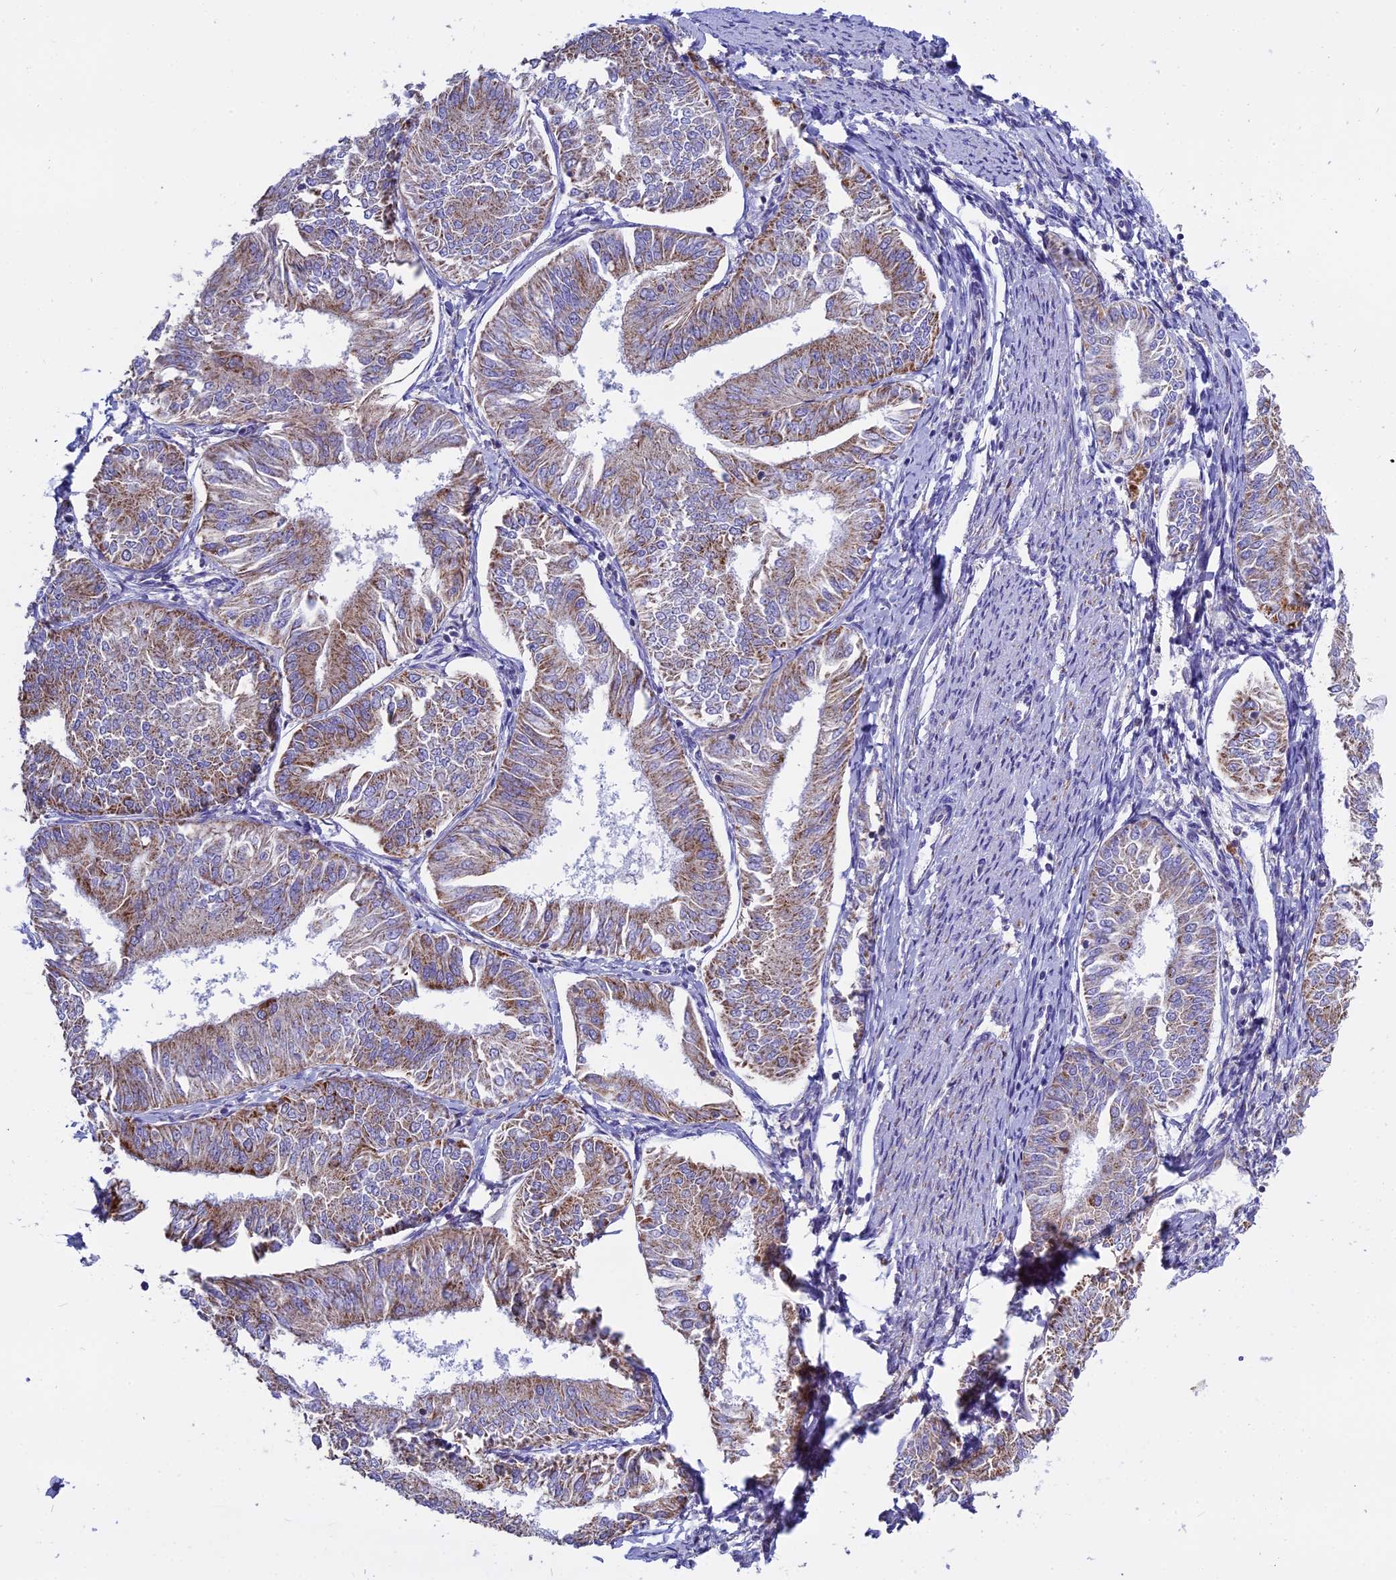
{"staining": {"intensity": "moderate", "quantity": "25%-75%", "location": "cytoplasmic/membranous"}, "tissue": "endometrial cancer", "cell_type": "Tumor cells", "image_type": "cancer", "snomed": [{"axis": "morphology", "description": "Adenocarcinoma, NOS"}, {"axis": "topography", "description": "Endometrium"}], "caption": "Human adenocarcinoma (endometrial) stained with a brown dye shows moderate cytoplasmic/membranous positive positivity in approximately 25%-75% of tumor cells.", "gene": "MRPS34", "patient": {"sex": "female", "age": 58}}